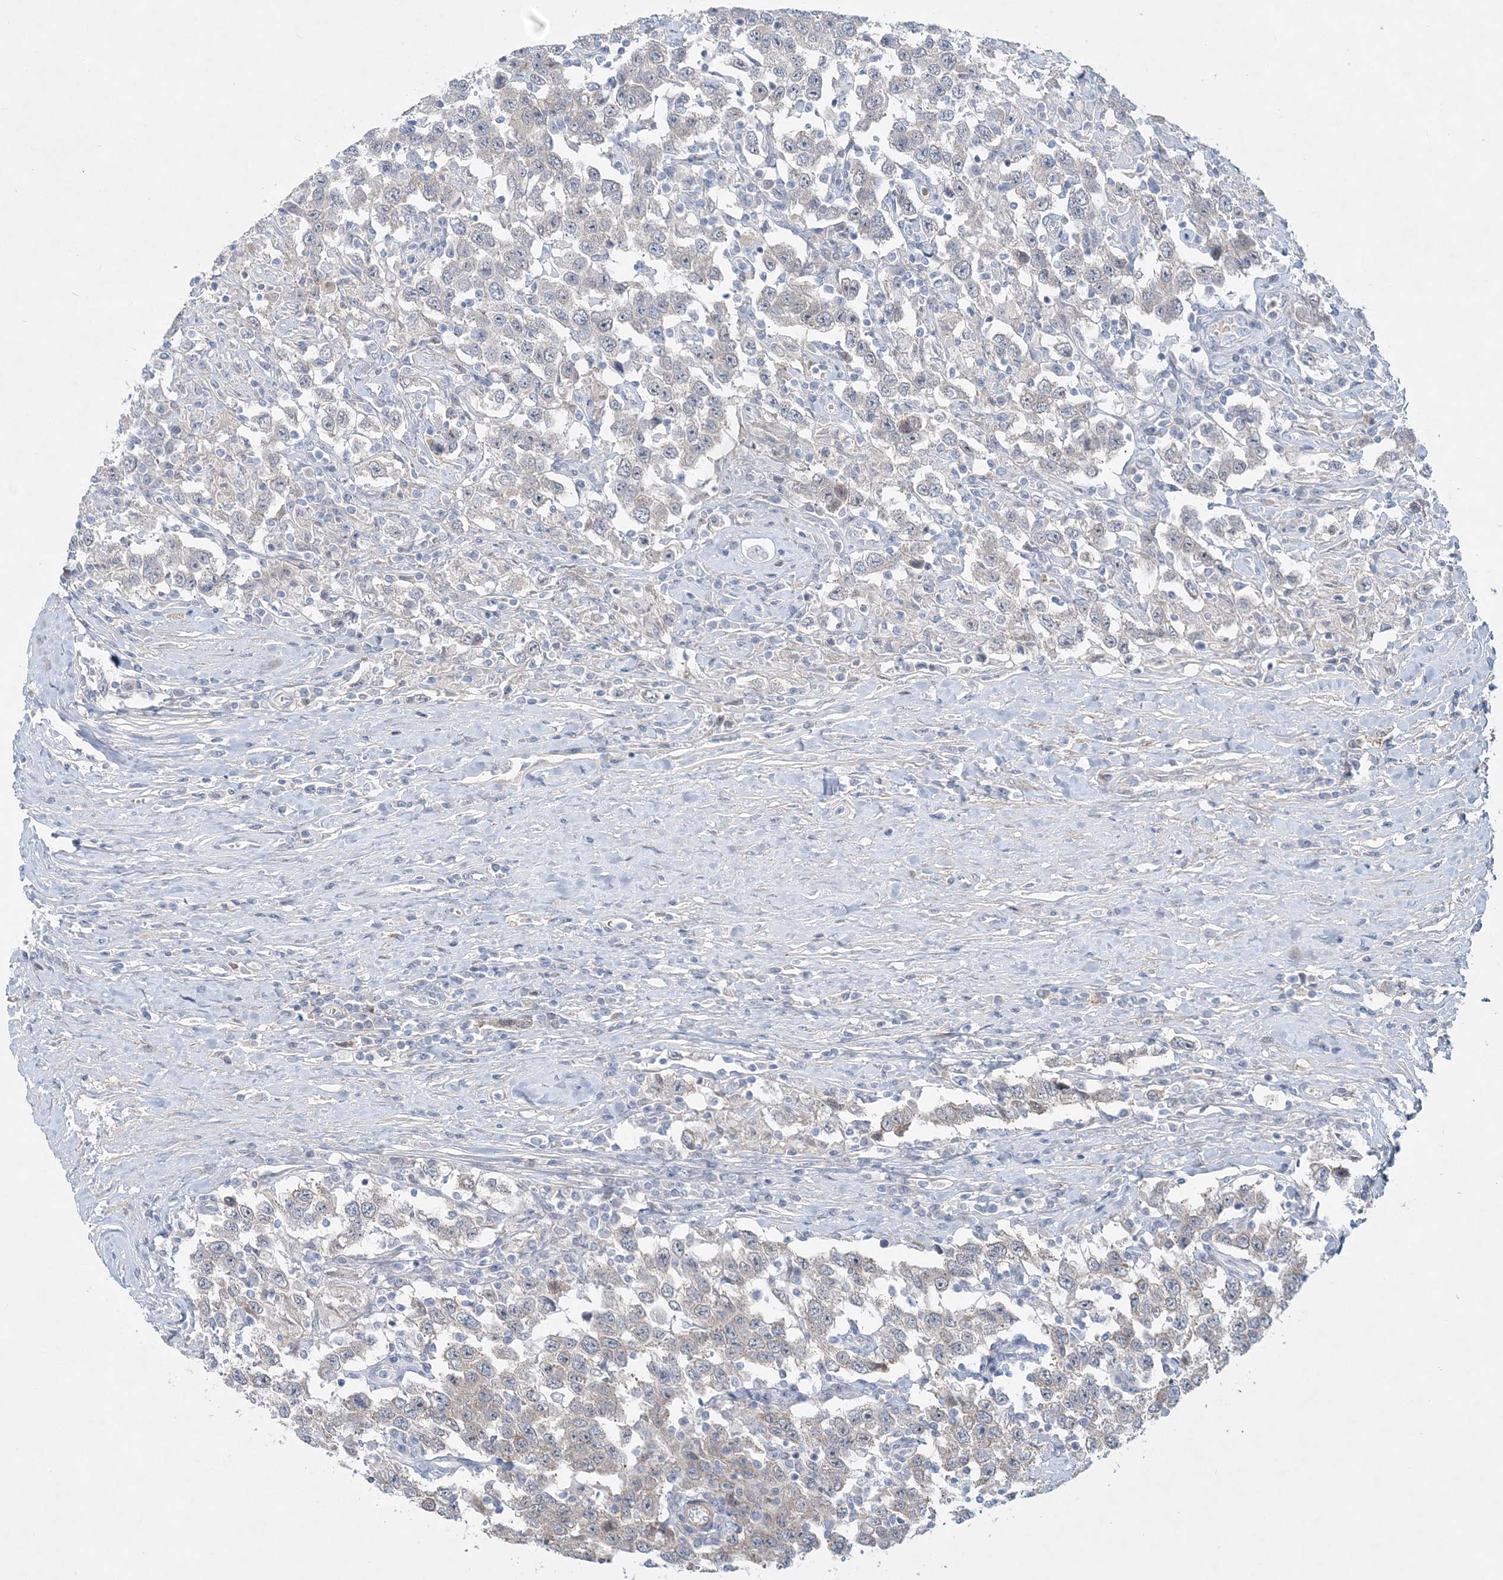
{"staining": {"intensity": "negative", "quantity": "none", "location": "none"}, "tissue": "testis cancer", "cell_type": "Tumor cells", "image_type": "cancer", "snomed": [{"axis": "morphology", "description": "Seminoma, NOS"}, {"axis": "topography", "description": "Testis"}], "caption": "High power microscopy image of an immunohistochemistry histopathology image of testis seminoma, revealing no significant staining in tumor cells.", "gene": "DNAH5", "patient": {"sex": "male", "age": 41}}